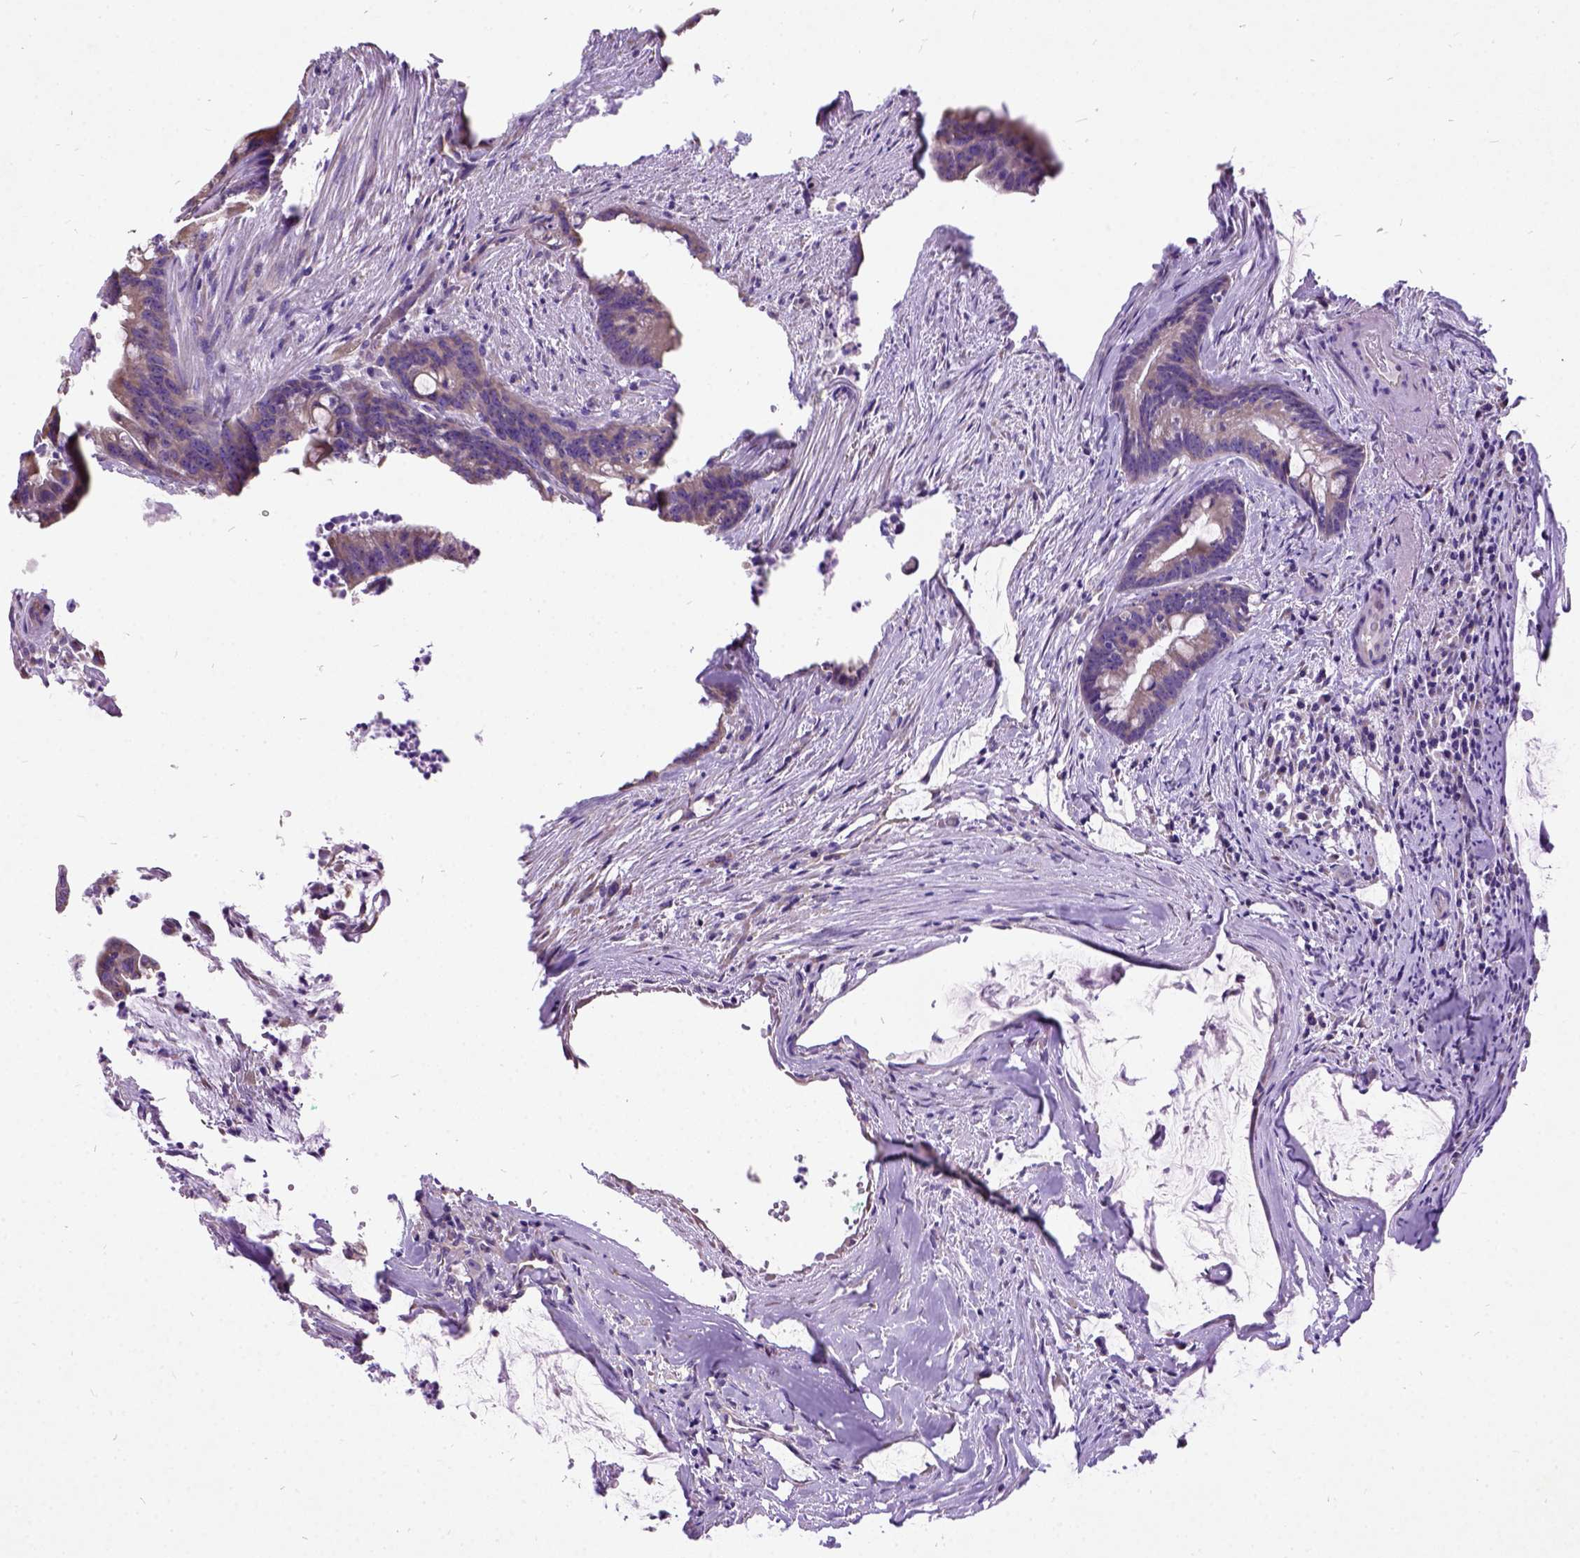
{"staining": {"intensity": "weak", "quantity": ">75%", "location": "cytoplasmic/membranous"}, "tissue": "colorectal cancer", "cell_type": "Tumor cells", "image_type": "cancer", "snomed": [{"axis": "morphology", "description": "Adenocarcinoma, NOS"}, {"axis": "topography", "description": "Colon"}], "caption": "Colorectal adenocarcinoma stained with immunohistochemistry exhibits weak cytoplasmic/membranous expression in approximately >75% of tumor cells.", "gene": "CFAP54", "patient": {"sex": "male", "age": 62}}